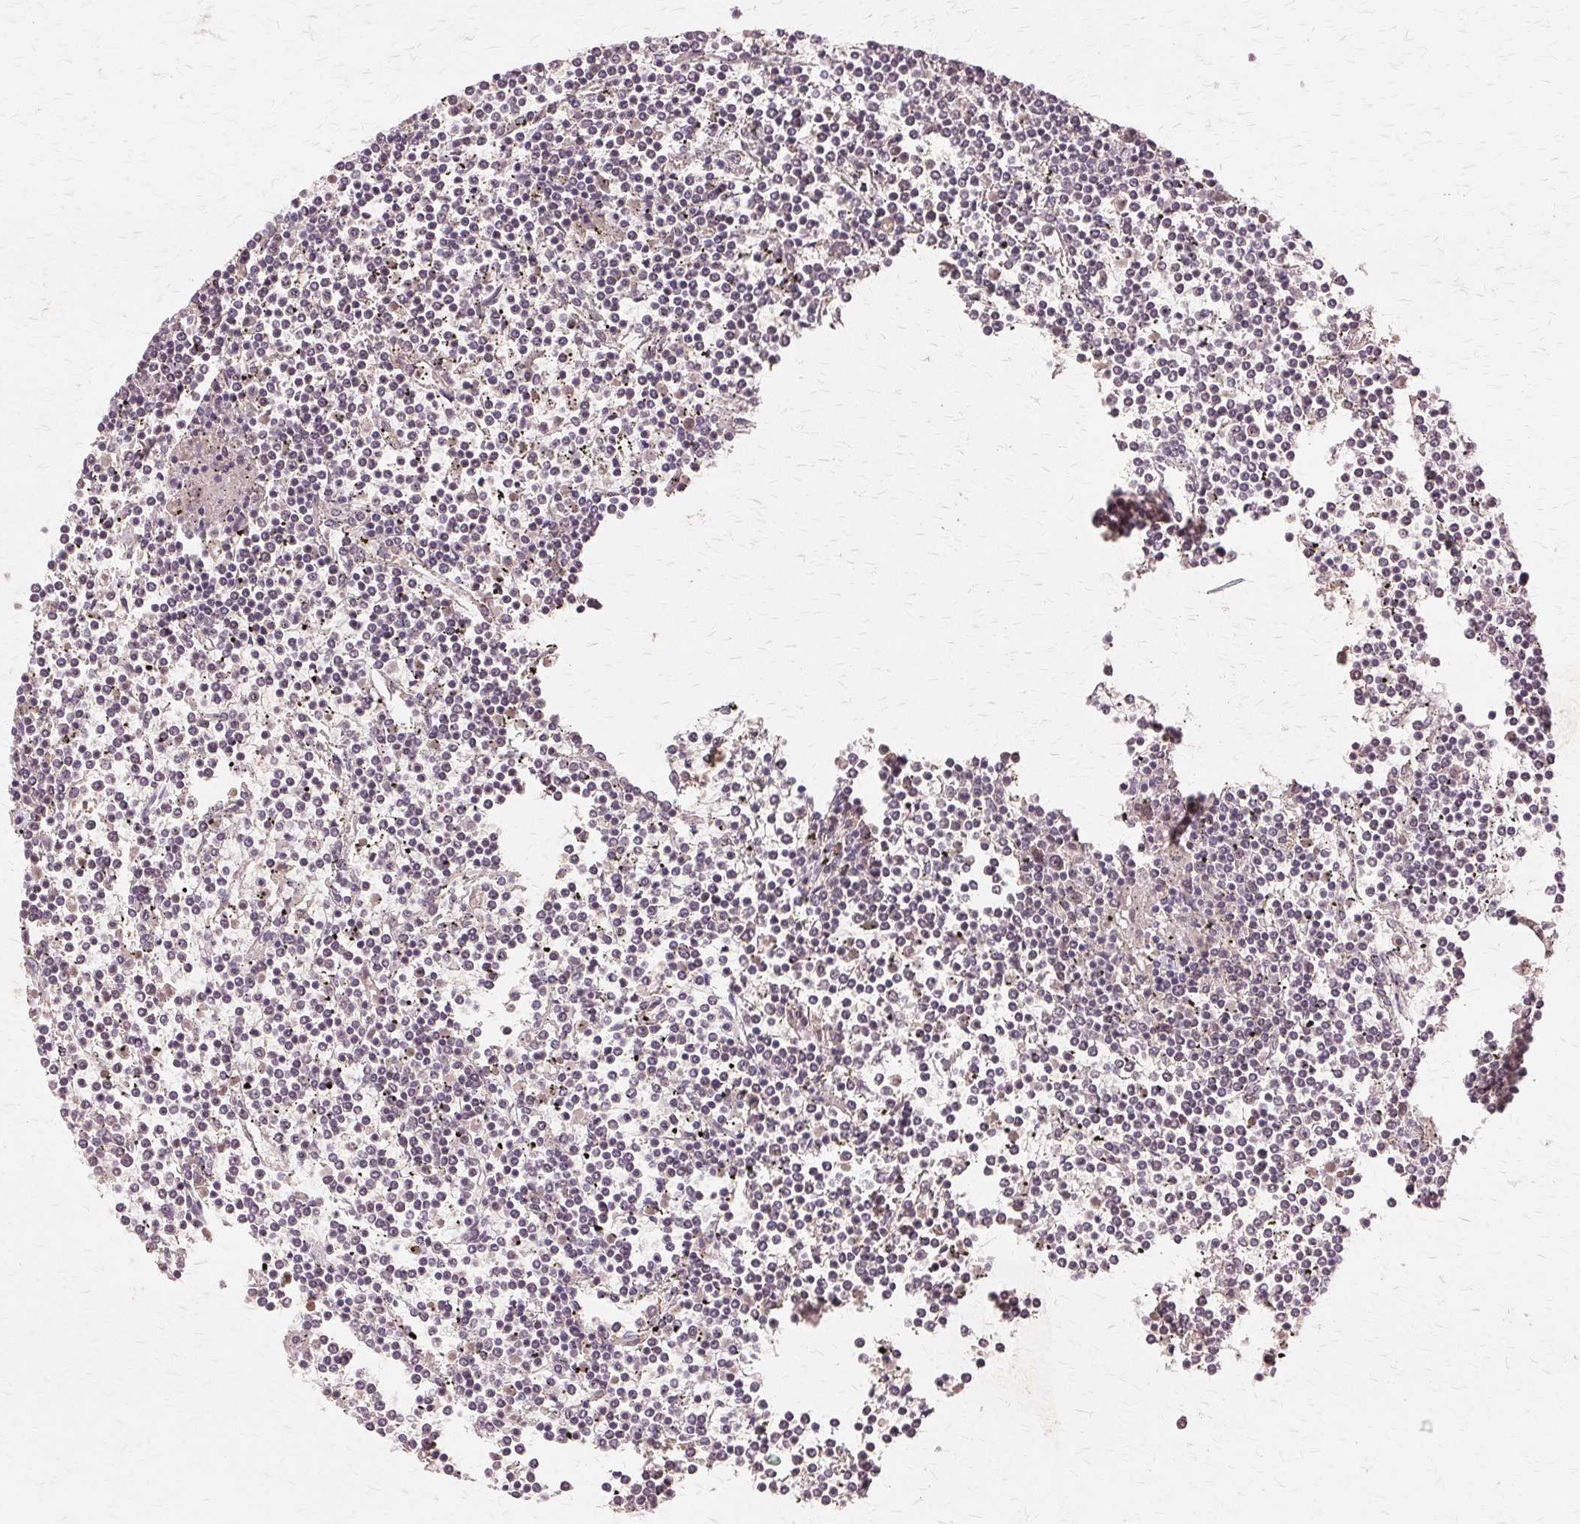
{"staining": {"intensity": "negative", "quantity": "none", "location": "none"}, "tissue": "lymphoma", "cell_type": "Tumor cells", "image_type": "cancer", "snomed": [{"axis": "morphology", "description": "Malignant lymphoma, non-Hodgkin's type, Low grade"}, {"axis": "topography", "description": "Spleen"}], "caption": "Low-grade malignant lymphoma, non-Hodgkin's type was stained to show a protein in brown. There is no significant positivity in tumor cells.", "gene": "PRMT5", "patient": {"sex": "female", "age": 19}}